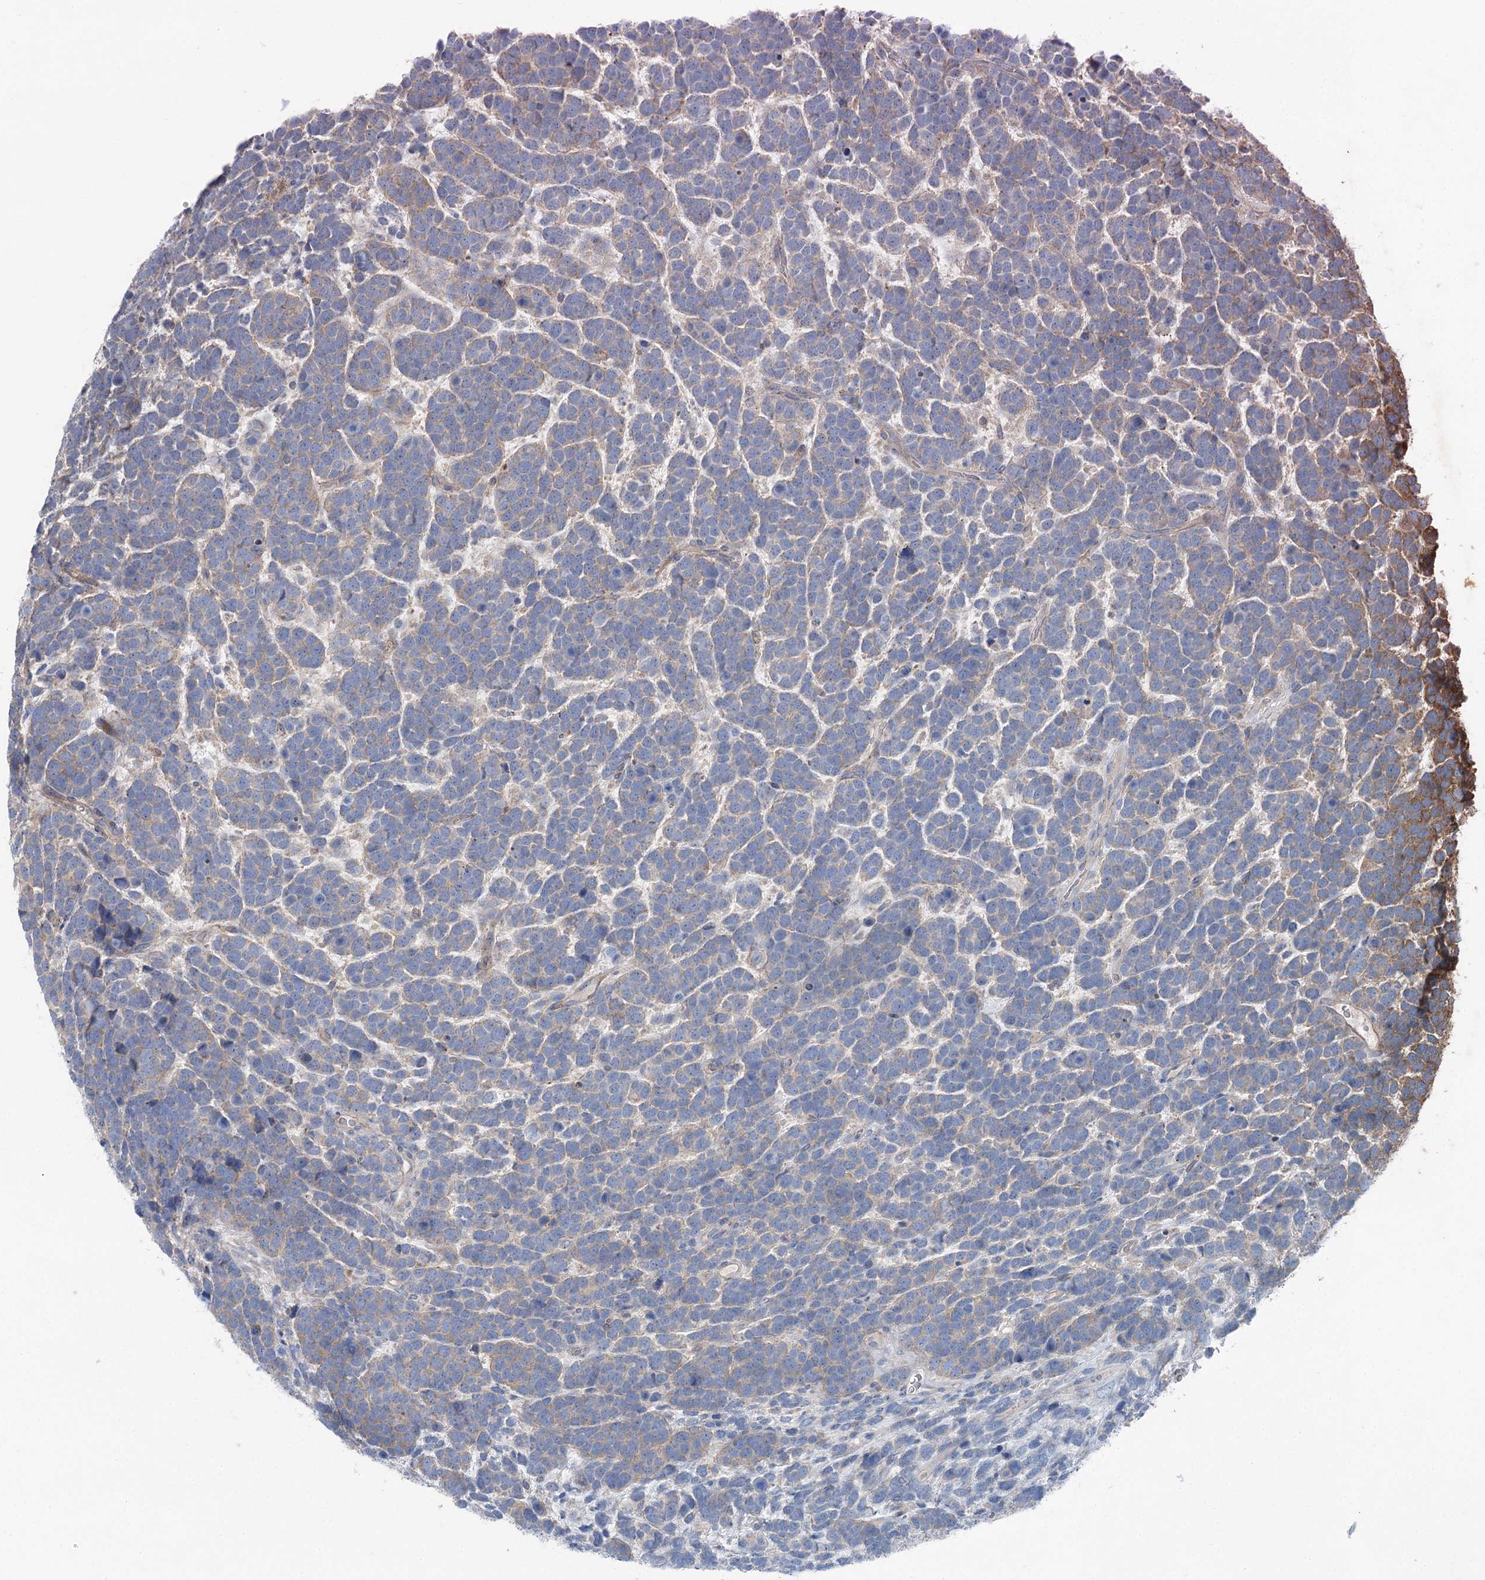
{"staining": {"intensity": "weak", "quantity": "25%-75%", "location": "cytoplasmic/membranous"}, "tissue": "urothelial cancer", "cell_type": "Tumor cells", "image_type": "cancer", "snomed": [{"axis": "morphology", "description": "Urothelial carcinoma, High grade"}, {"axis": "topography", "description": "Urinary bladder"}], "caption": "Protein staining by immunohistochemistry reveals weak cytoplasmic/membranous positivity in approximately 25%-75% of tumor cells in urothelial cancer. The protein of interest is stained brown, and the nuclei are stained in blue (DAB IHC with brightfield microscopy, high magnification).", "gene": "MARK2", "patient": {"sex": "female", "age": 82}}